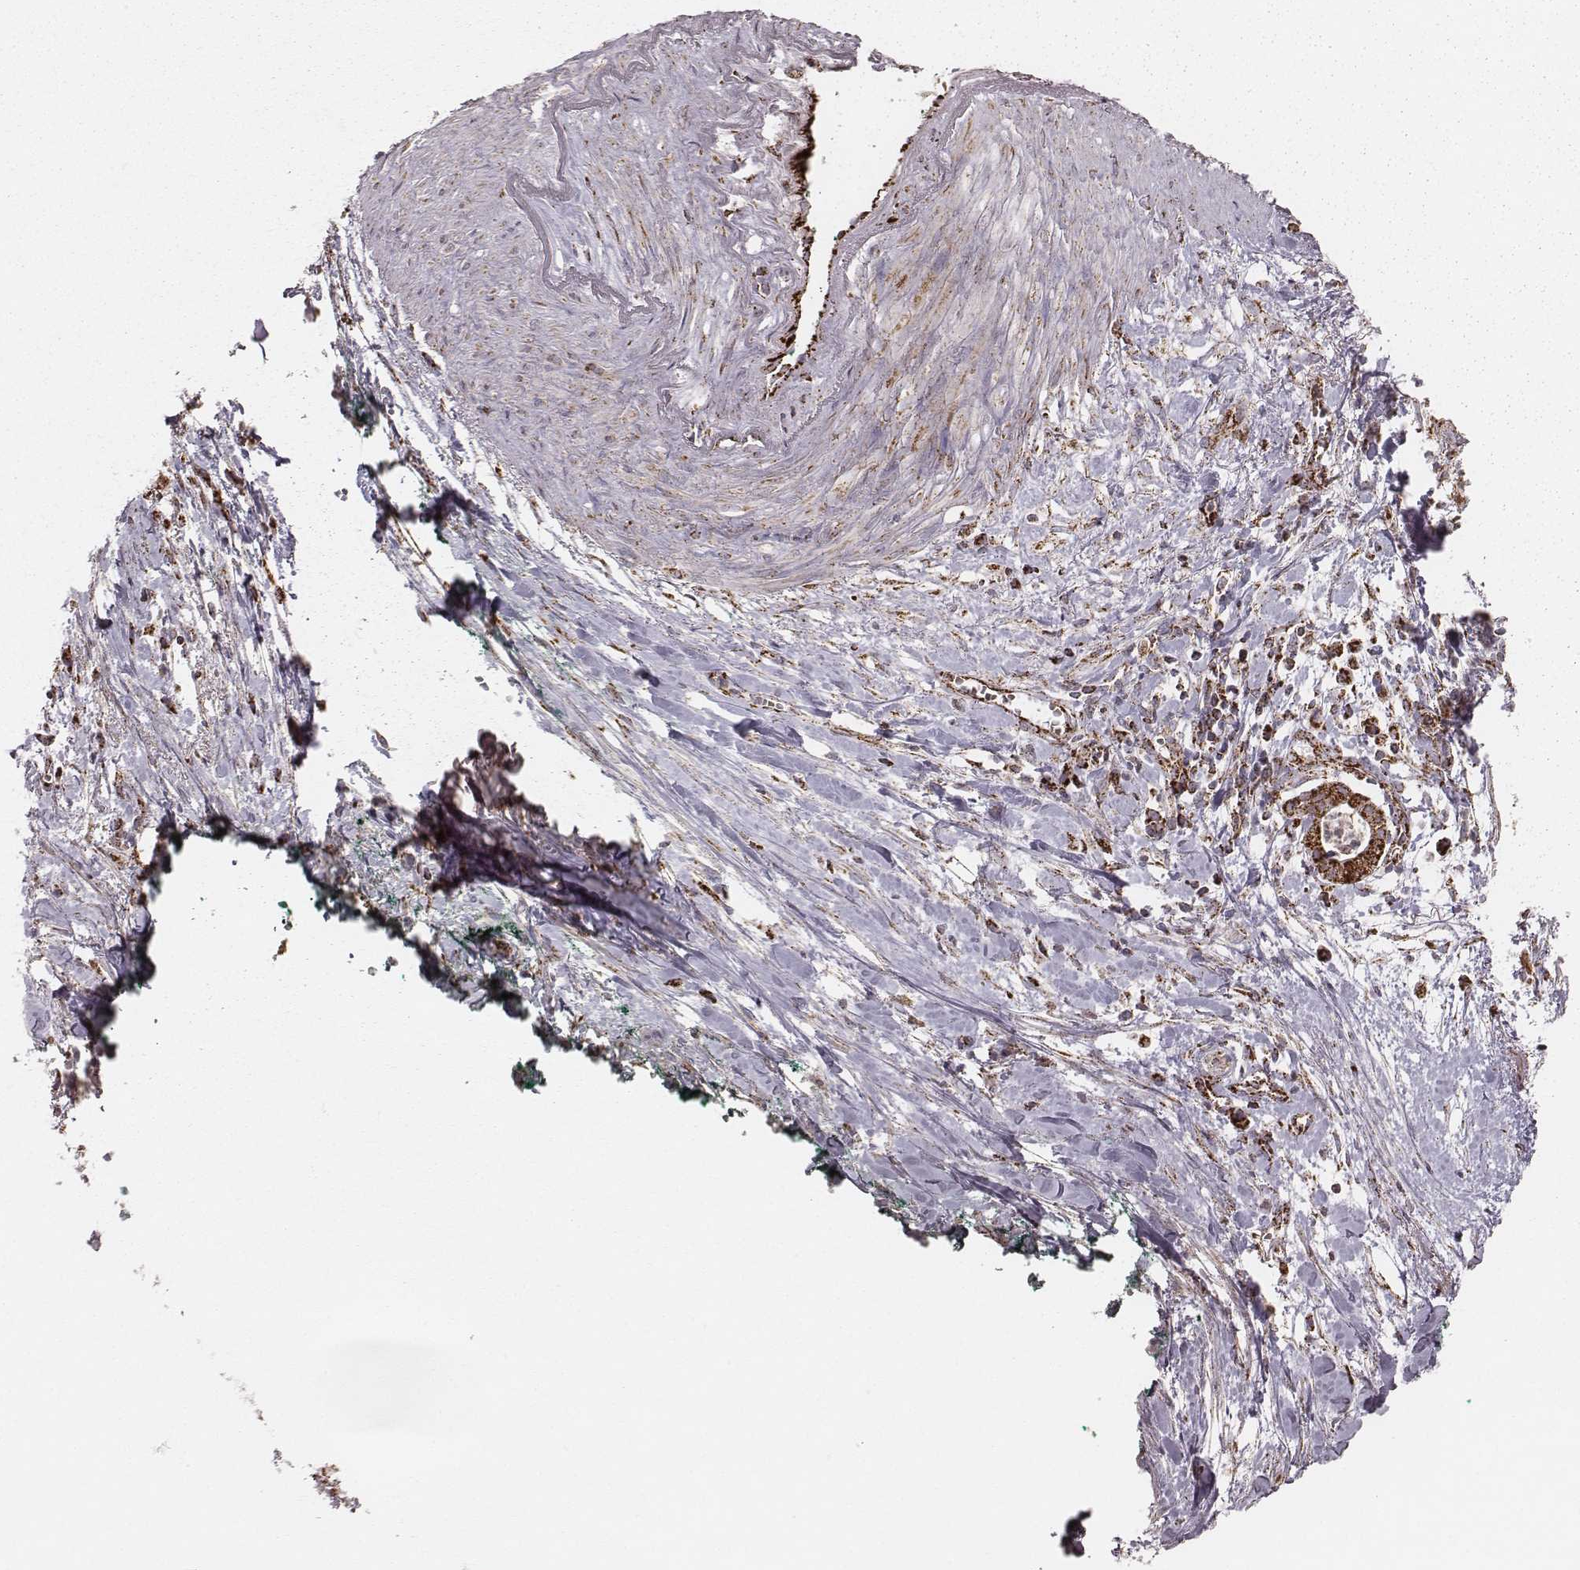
{"staining": {"intensity": "strong", "quantity": ">75%", "location": "cytoplasmic/membranous"}, "tissue": "pancreatic cancer", "cell_type": "Tumor cells", "image_type": "cancer", "snomed": [{"axis": "morphology", "description": "Normal tissue, NOS"}, {"axis": "morphology", "description": "Adenocarcinoma, NOS"}, {"axis": "topography", "description": "Lymph node"}, {"axis": "topography", "description": "Pancreas"}], "caption": "An image of adenocarcinoma (pancreatic) stained for a protein exhibits strong cytoplasmic/membranous brown staining in tumor cells.", "gene": "TUFM", "patient": {"sex": "female", "age": 58}}